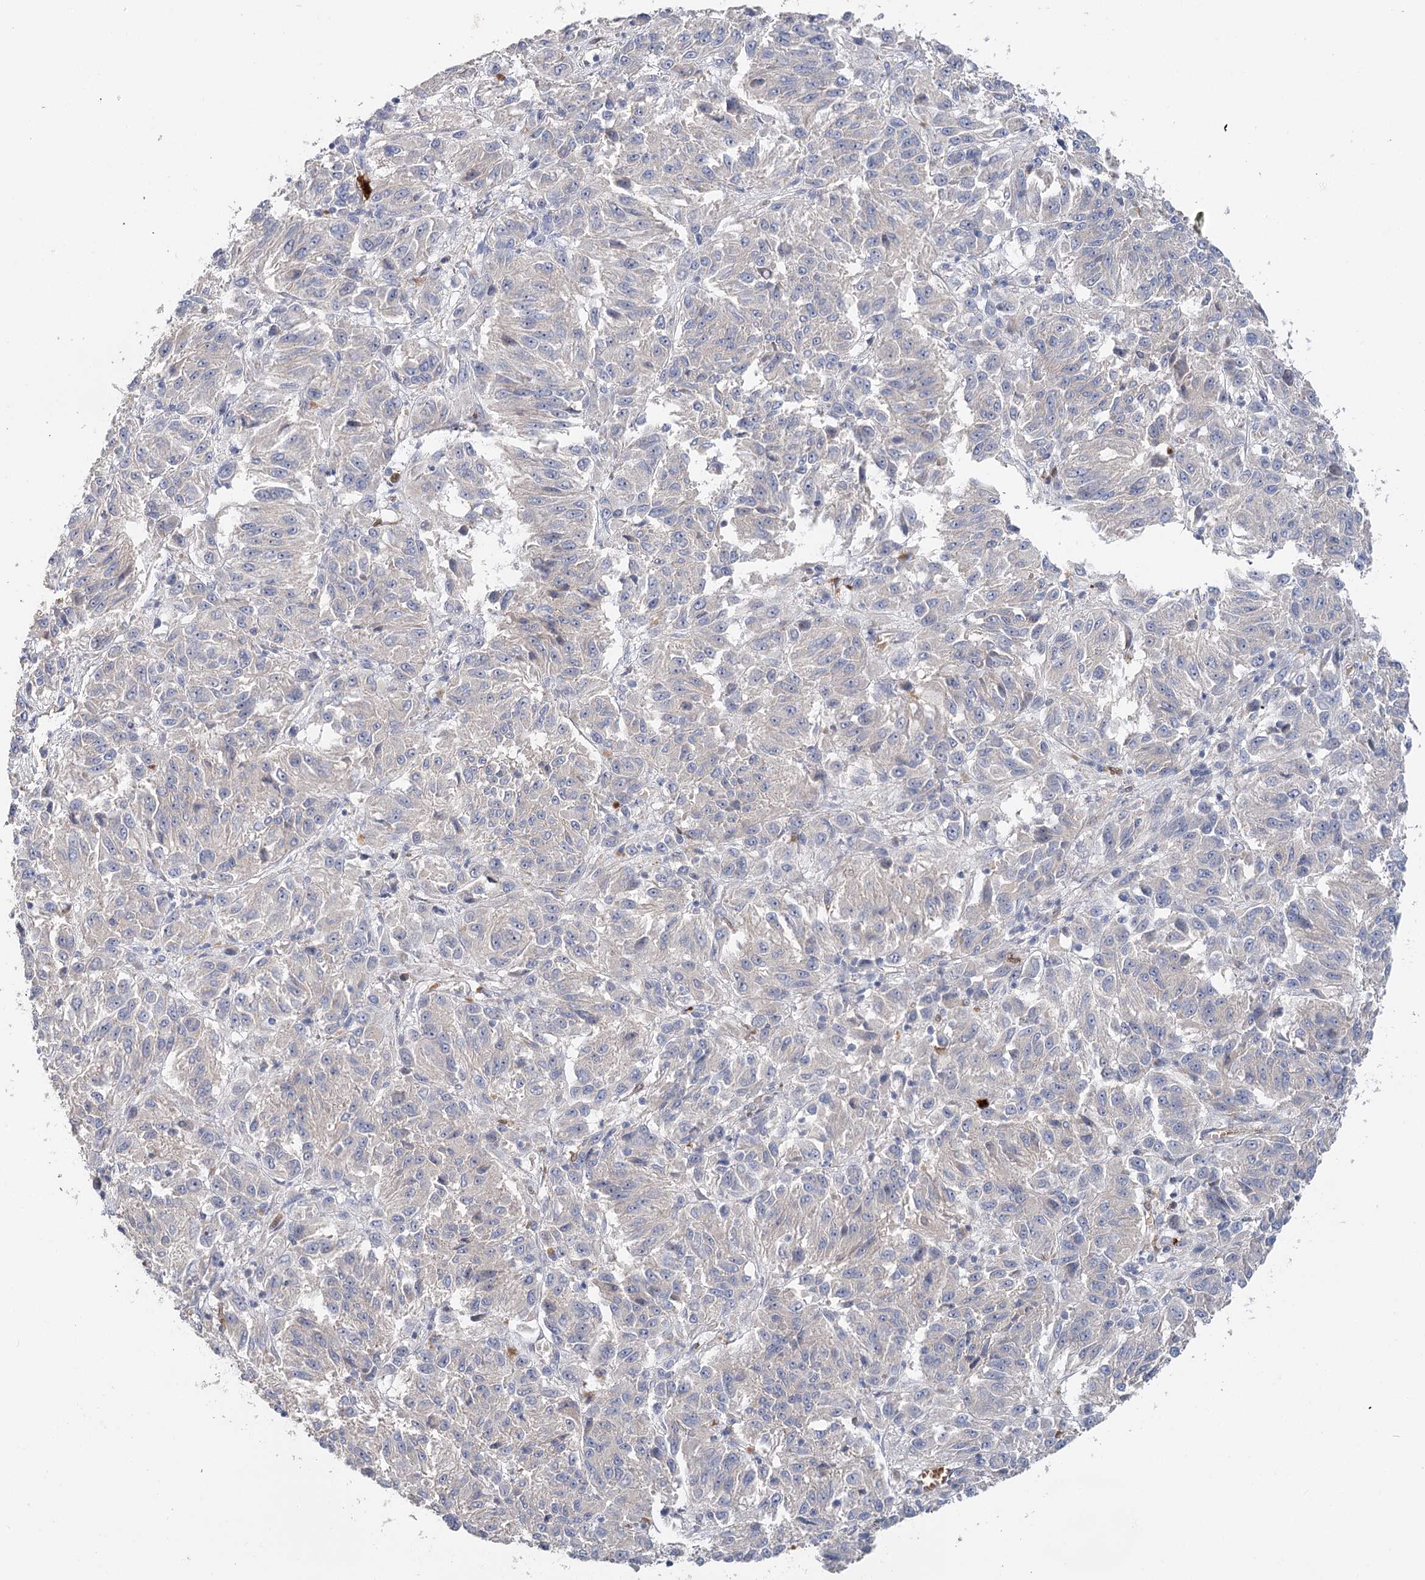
{"staining": {"intensity": "negative", "quantity": "none", "location": "none"}, "tissue": "melanoma", "cell_type": "Tumor cells", "image_type": "cancer", "snomed": [{"axis": "morphology", "description": "Malignant melanoma, Metastatic site"}, {"axis": "topography", "description": "Lung"}], "caption": "Immunohistochemistry of human melanoma exhibits no expression in tumor cells.", "gene": "EPB41L5", "patient": {"sex": "male", "age": 64}}